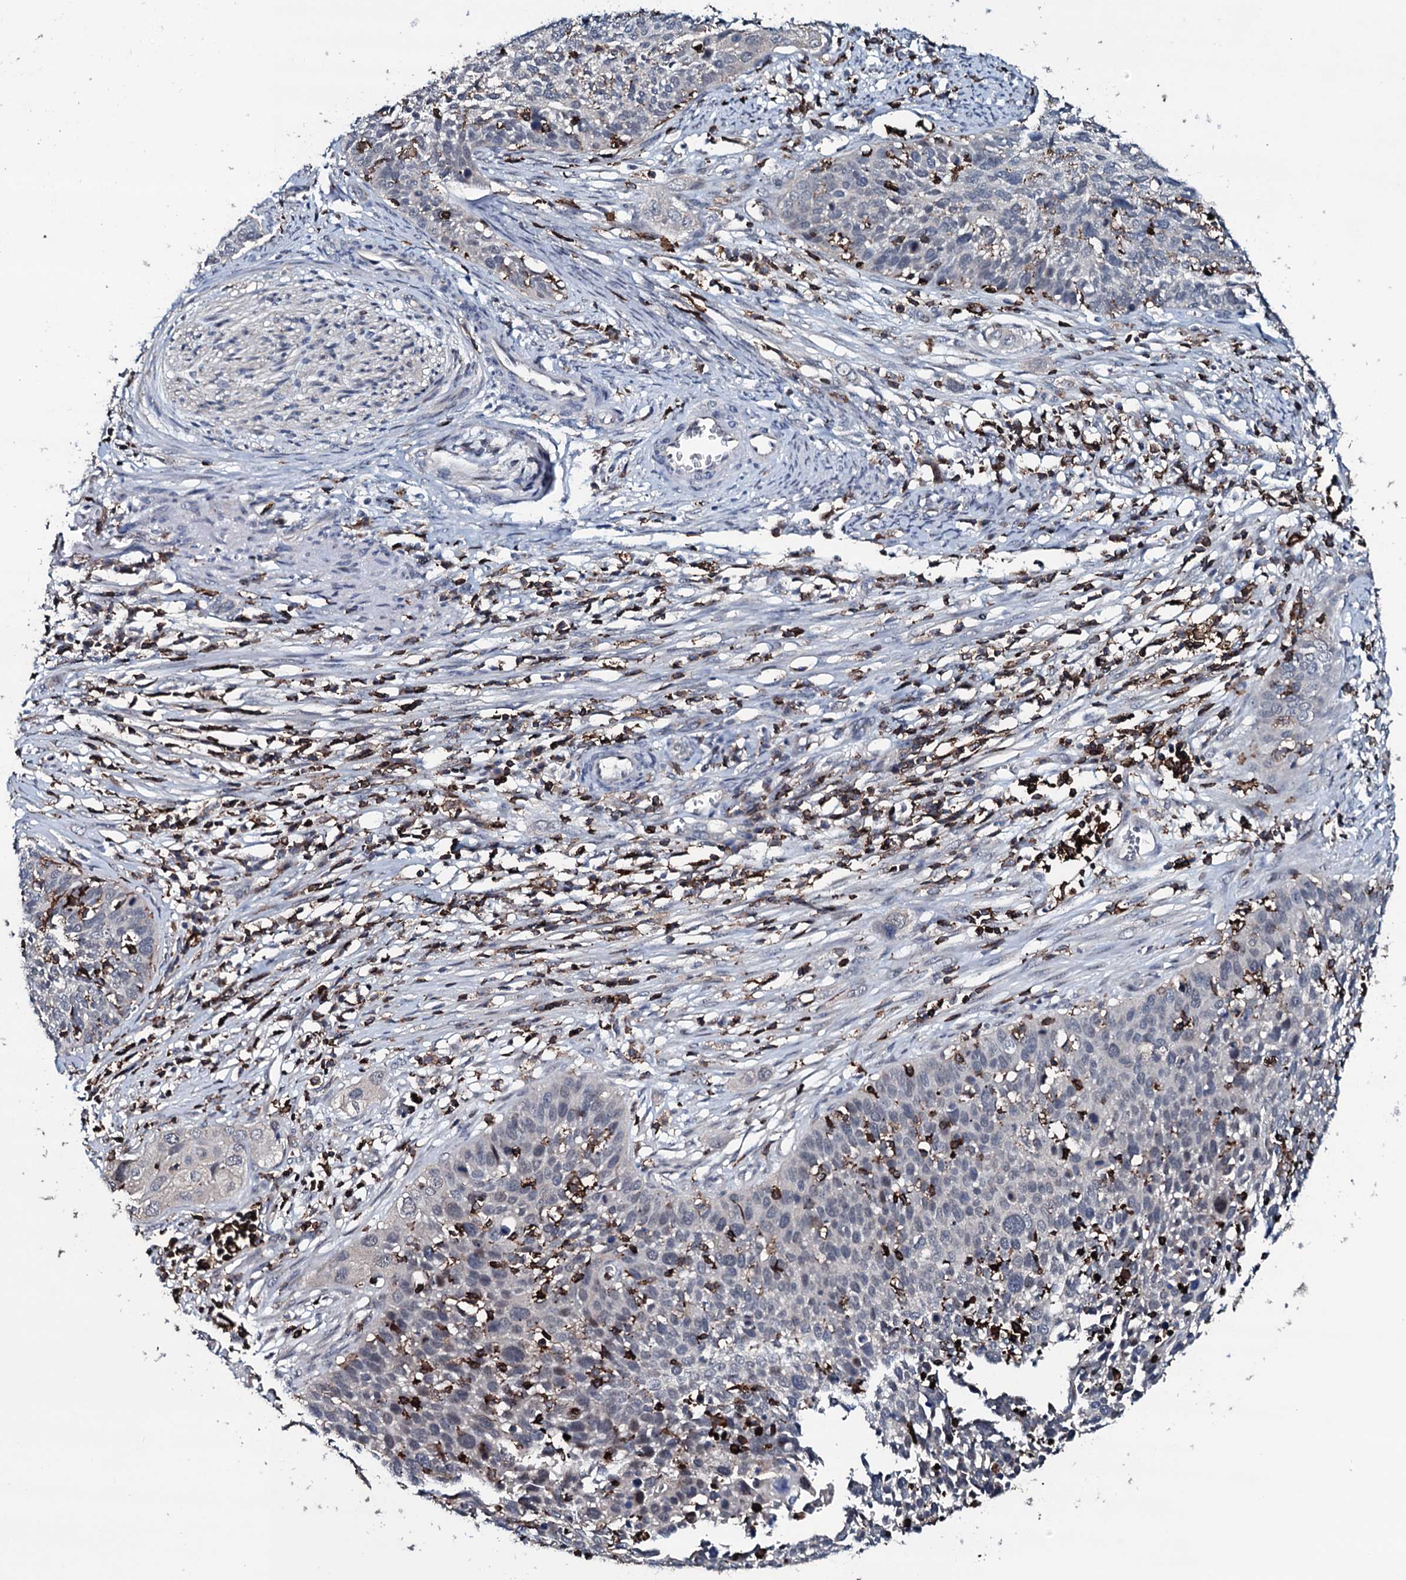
{"staining": {"intensity": "negative", "quantity": "none", "location": "none"}, "tissue": "cervical cancer", "cell_type": "Tumor cells", "image_type": "cancer", "snomed": [{"axis": "morphology", "description": "Squamous cell carcinoma, NOS"}, {"axis": "topography", "description": "Cervix"}], "caption": "Cervical cancer (squamous cell carcinoma) was stained to show a protein in brown. There is no significant positivity in tumor cells.", "gene": "OGFOD2", "patient": {"sex": "female", "age": 34}}